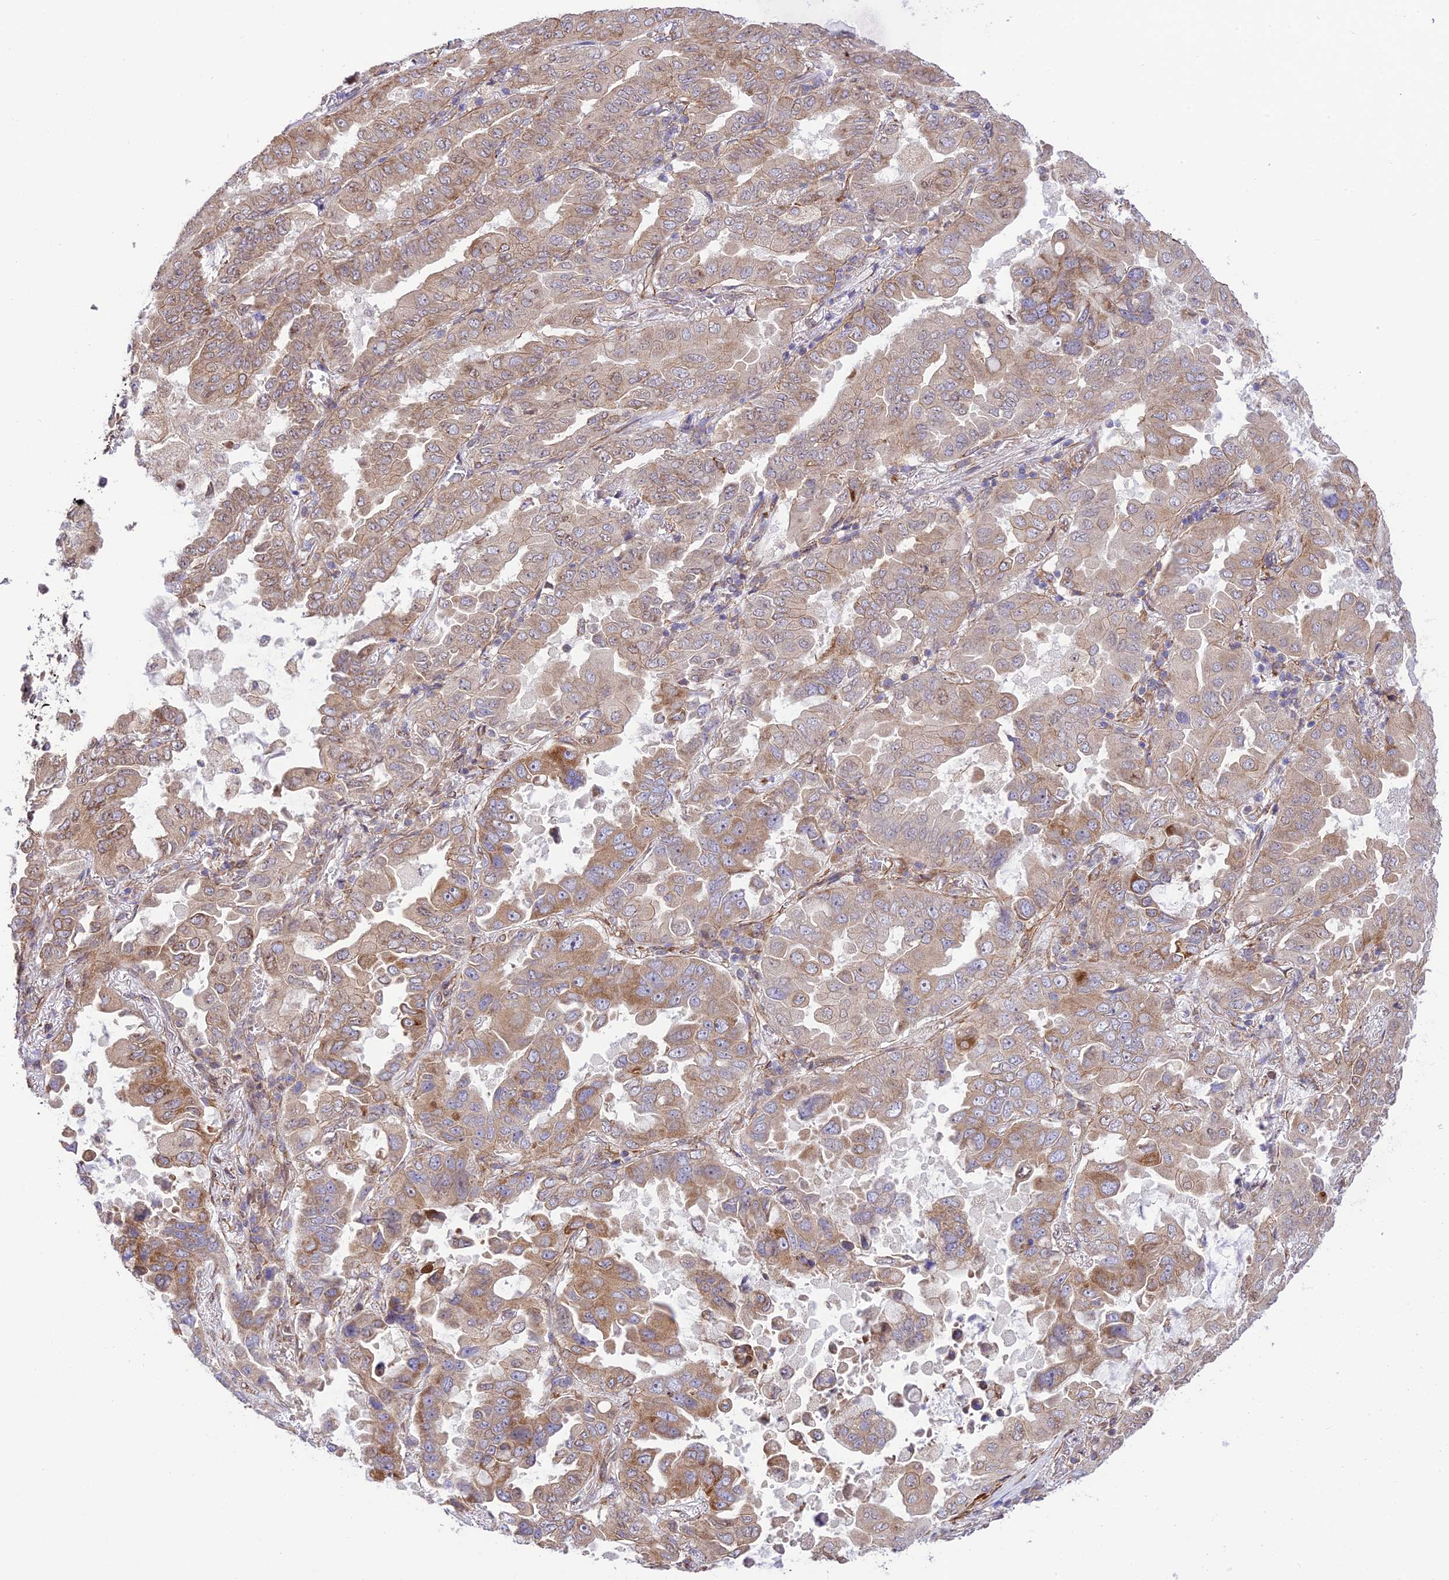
{"staining": {"intensity": "moderate", "quantity": "<25%", "location": "cytoplasmic/membranous"}, "tissue": "lung cancer", "cell_type": "Tumor cells", "image_type": "cancer", "snomed": [{"axis": "morphology", "description": "Adenocarcinoma, NOS"}, {"axis": "topography", "description": "Lung"}], "caption": "There is low levels of moderate cytoplasmic/membranous expression in tumor cells of adenocarcinoma (lung), as demonstrated by immunohistochemical staining (brown color).", "gene": "EXOC3L4", "patient": {"sex": "male", "age": 64}}